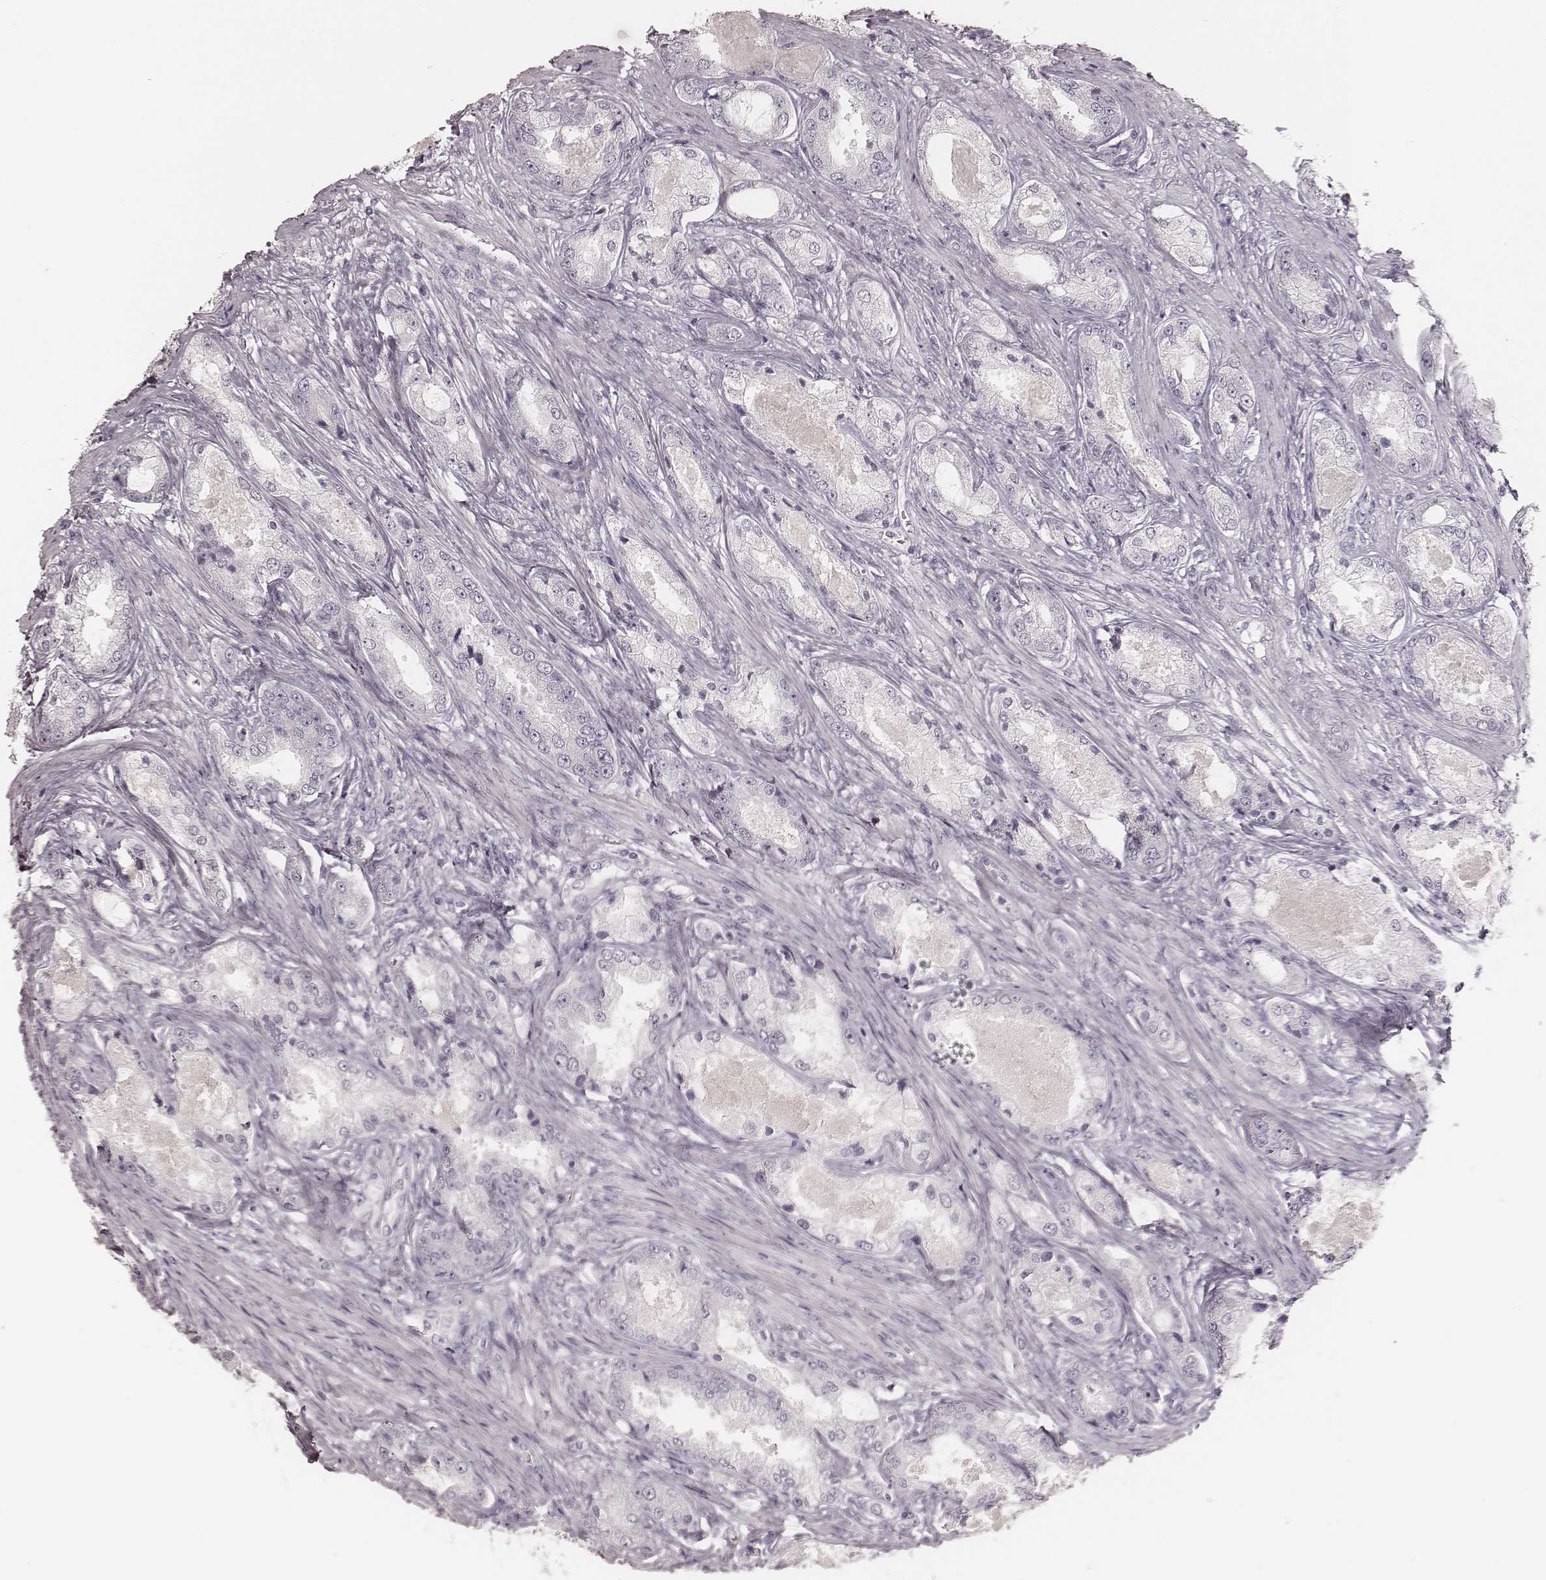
{"staining": {"intensity": "negative", "quantity": "none", "location": "none"}, "tissue": "prostate cancer", "cell_type": "Tumor cells", "image_type": "cancer", "snomed": [{"axis": "morphology", "description": "Adenocarcinoma, Low grade"}, {"axis": "topography", "description": "Prostate"}], "caption": "Immunohistochemical staining of prostate low-grade adenocarcinoma displays no significant expression in tumor cells.", "gene": "KRT26", "patient": {"sex": "male", "age": 68}}